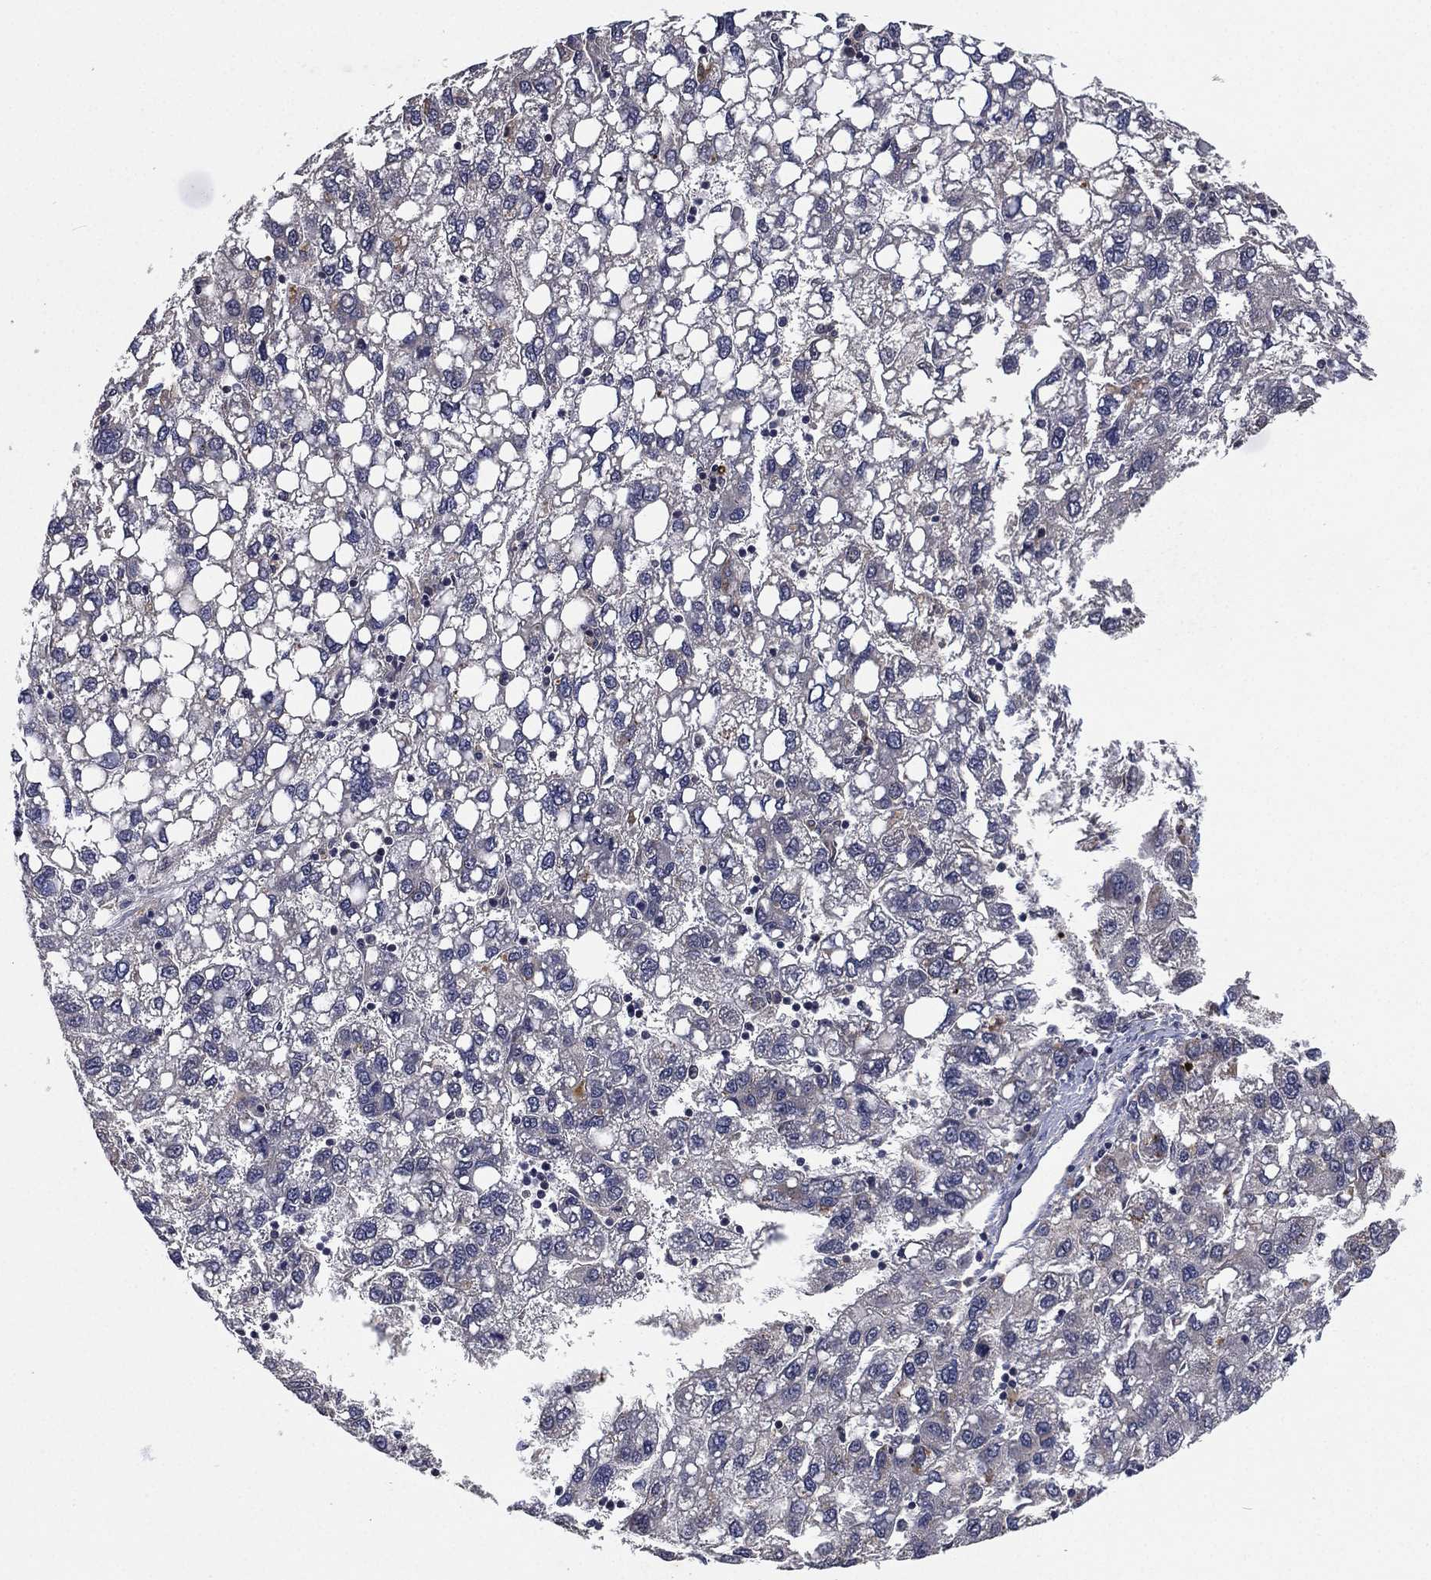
{"staining": {"intensity": "negative", "quantity": "none", "location": "none"}, "tissue": "liver cancer", "cell_type": "Tumor cells", "image_type": "cancer", "snomed": [{"axis": "morphology", "description": "Carcinoma, Hepatocellular, NOS"}, {"axis": "topography", "description": "Liver"}], "caption": "Liver cancer (hepatocellular carcinoma) was stained to show a protein in brown. There is no significant positivity in tumor cells.", "gene": "SELENOO", "patient": {"sex": "female", "age": 82}}